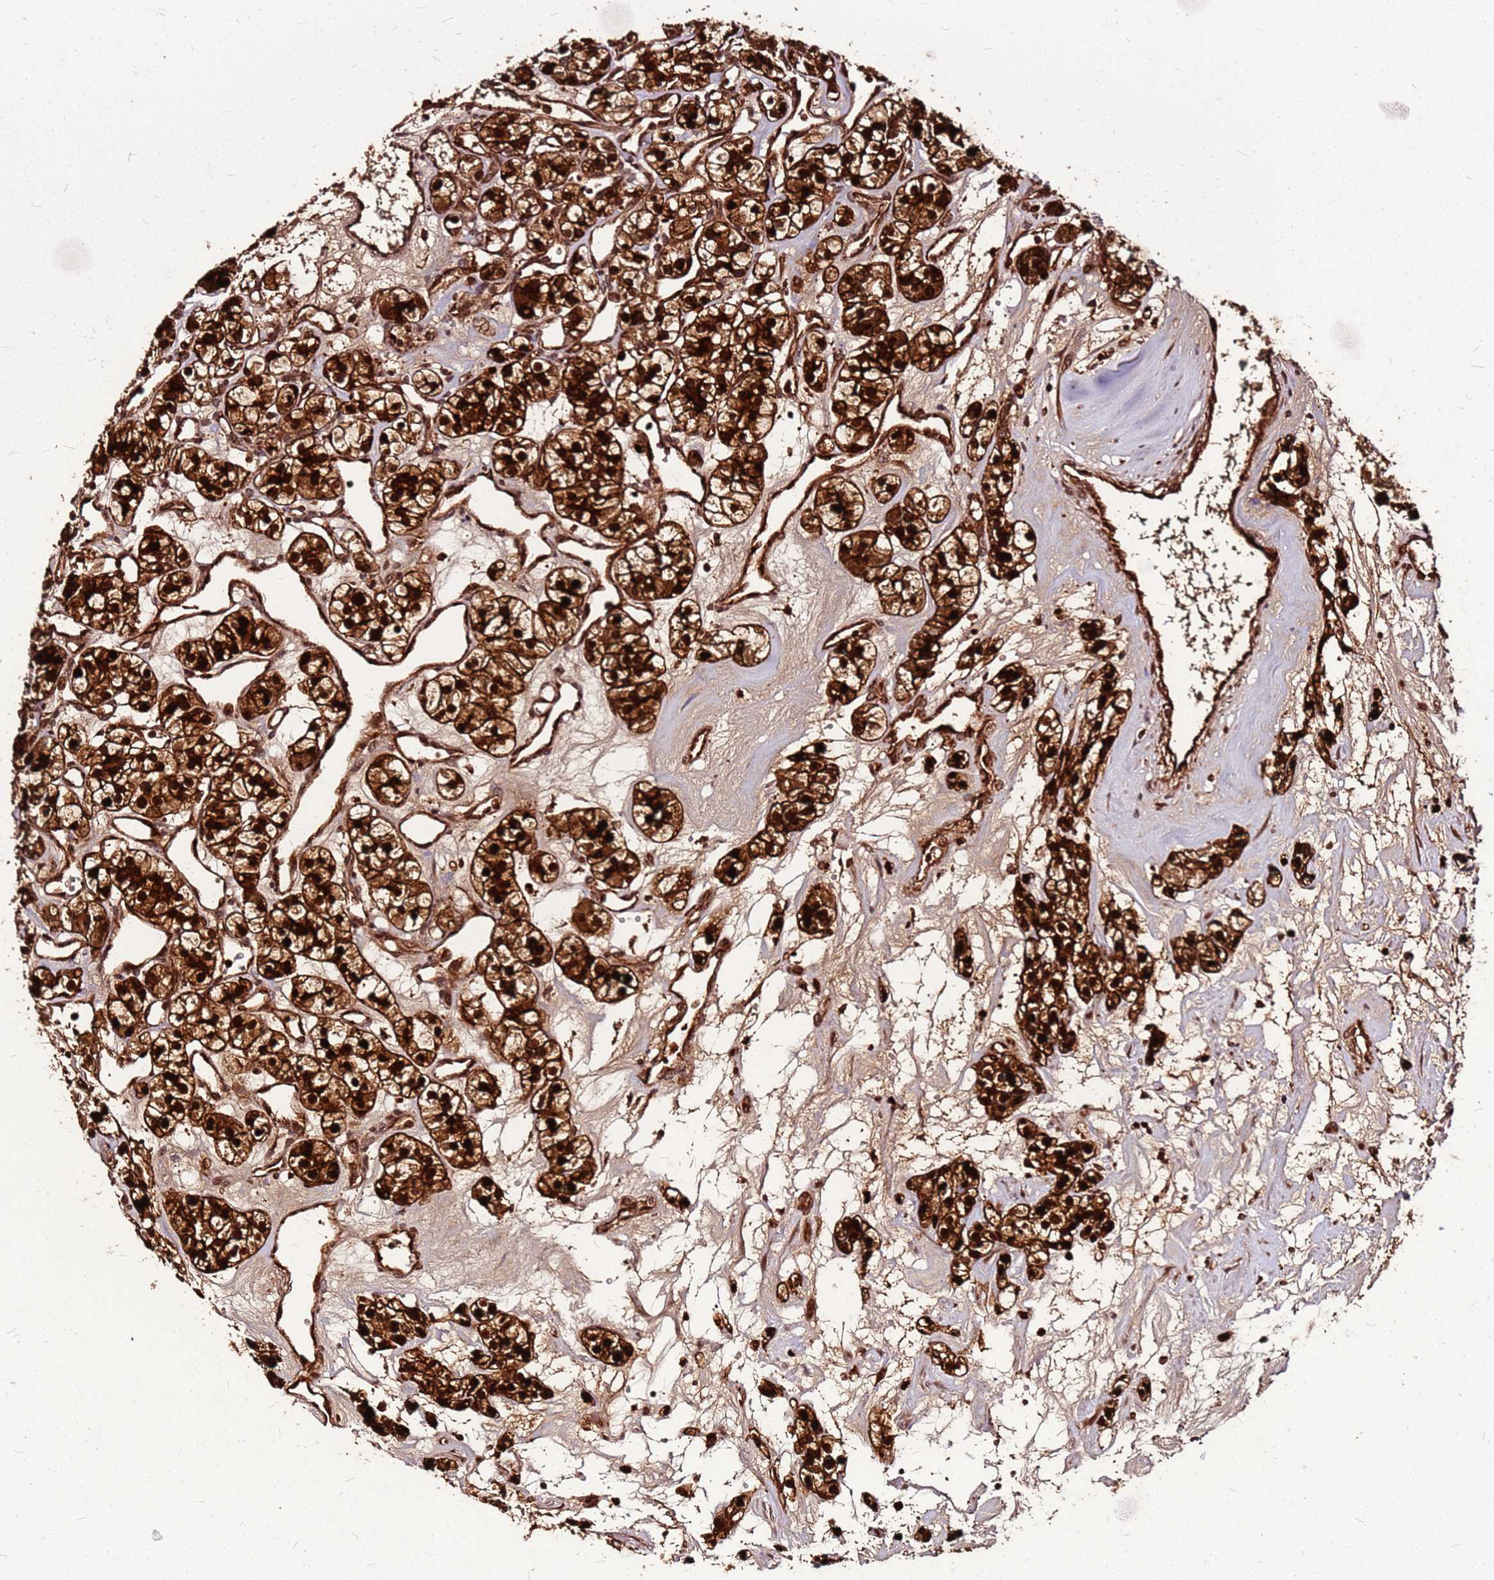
{"staining": {"intensity": "strong", "quantity": ">75%", "location": "cytoplasmic/membranous,nuclear"}, "tissue": "renal cancer", "cell_type": "Tumor cells", "image_type": "cancer", "snomed": [{"axis": "morphology", "description": "Adenocarcinoma, NOS"}, {"axis": "topography", "description": "Kidney"}], "caption": "A brown stain highlights strong cytoplasmic/membranous and nuclear positivity of a protein in human adenocarcinoma (renal) tumor cells.", "gene": "LYPLAL1", "patient": {"sex": "female", "age": 57}}